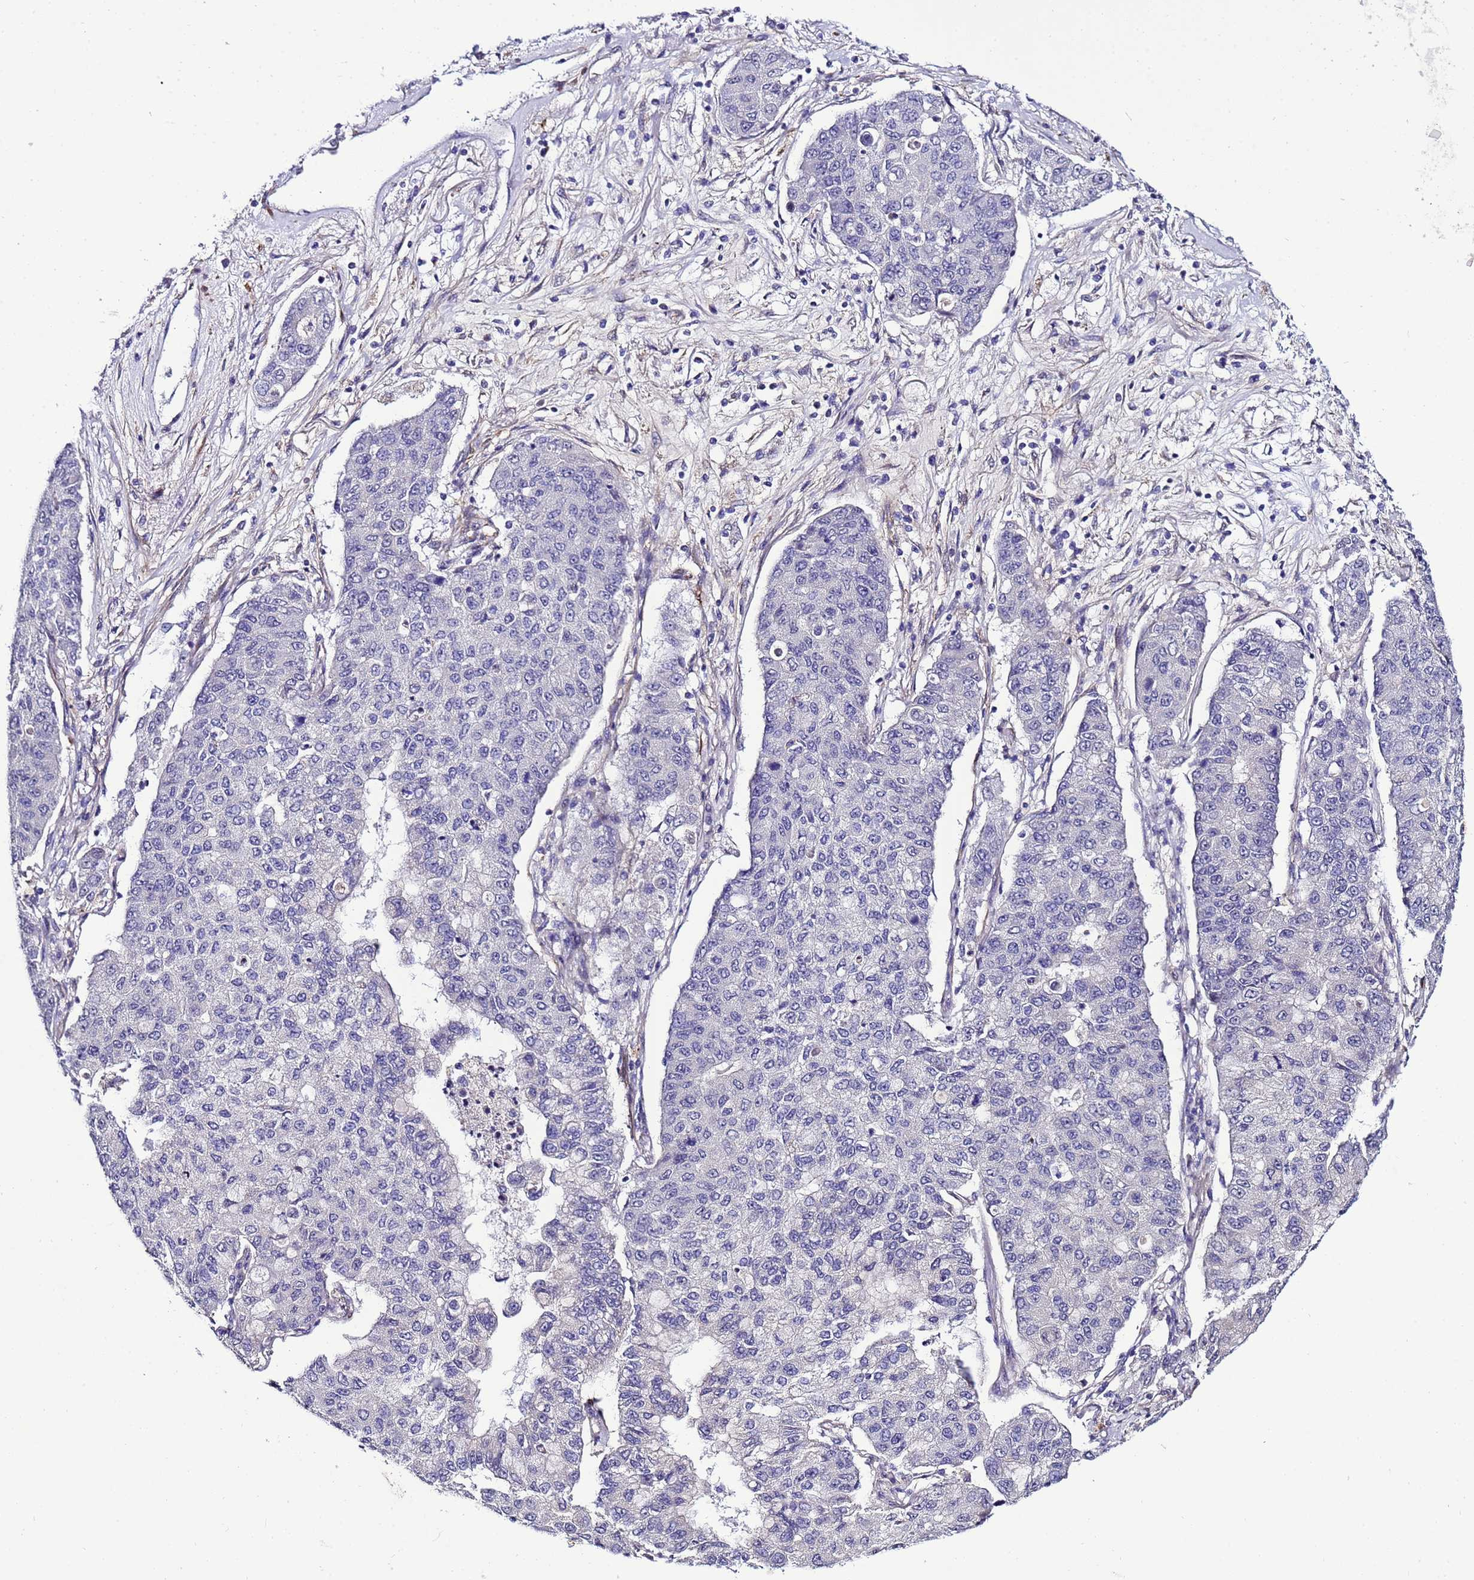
{"staining": {"intensity": "negative", "quantity": "none", "location": "none"}, "tissue": "lung cancer", "cell_type": "Tumor cells", "image_type": "cancer", "snomed": [{"axis": "morphology", "description": "Squamous cell carcinoma, NOS"}, {"axis": "topography", "description": "Lung"}], "caption": "Immunohistochemical staining of human lung cancer shows no significant positivity in tumor cells. Nuclei are stained in blue.", "gene": "GZF1", "patient": {"sex": "male", "age": 74}}